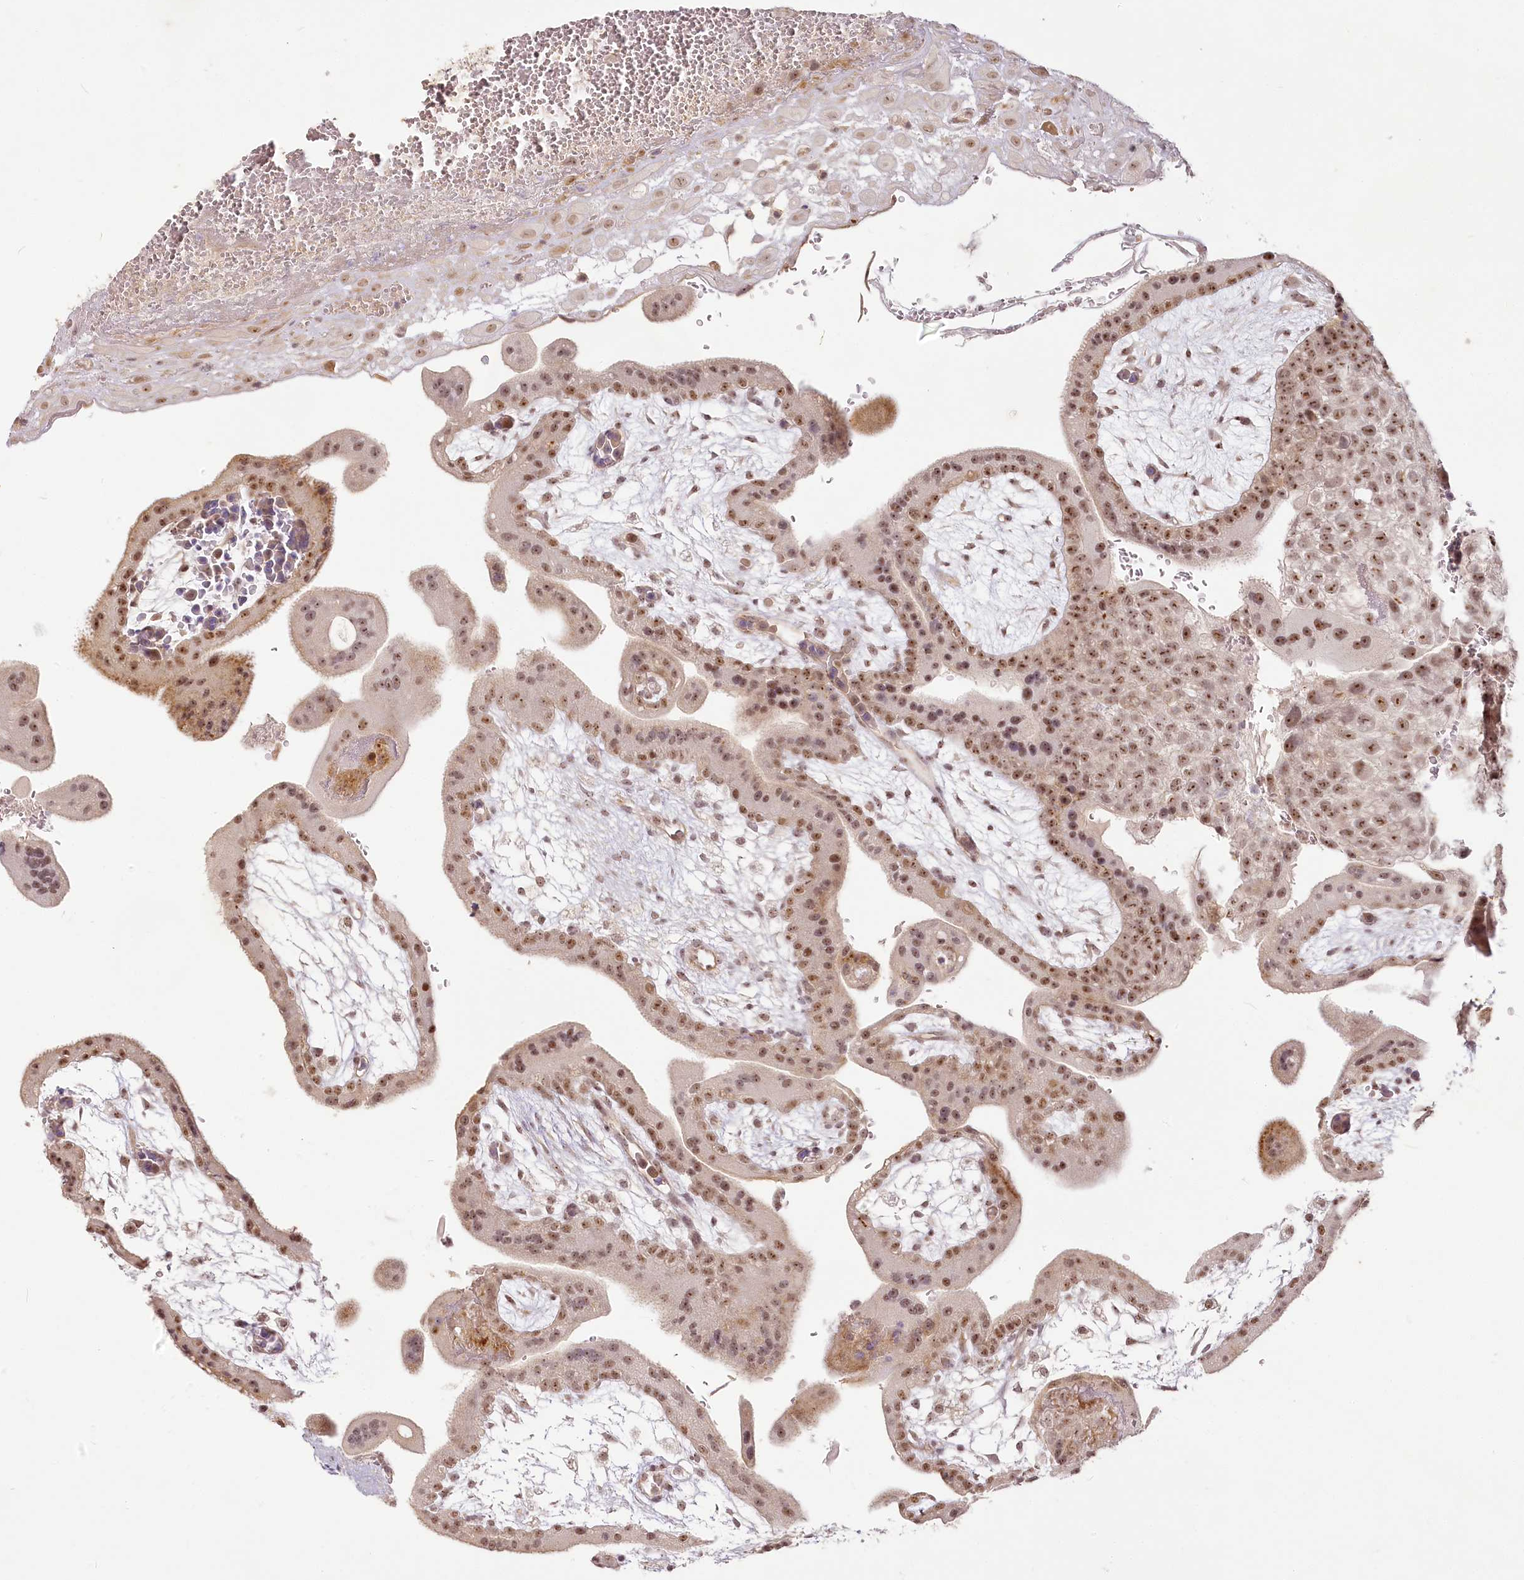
{"staining": {"intensity": "moderate", "quantity": ">75%", "location": "nuclear"}, "tissue": "placenta", "cell_type": "Decidual cells", "image_type": "normal", "snomed": [{"axis": "morphology", "description": "Normal tissue, NOS"}, {"axis": "topography", "description": "Placenta"}], "caption": "High-power microscopy captured an IHC micrograph of unremarkable placenta, revealing moderate nuclear expression in about >75% of decidual cells.", "gene": "EXOSC7", "patient": {"sex": "female", "age": 35}}